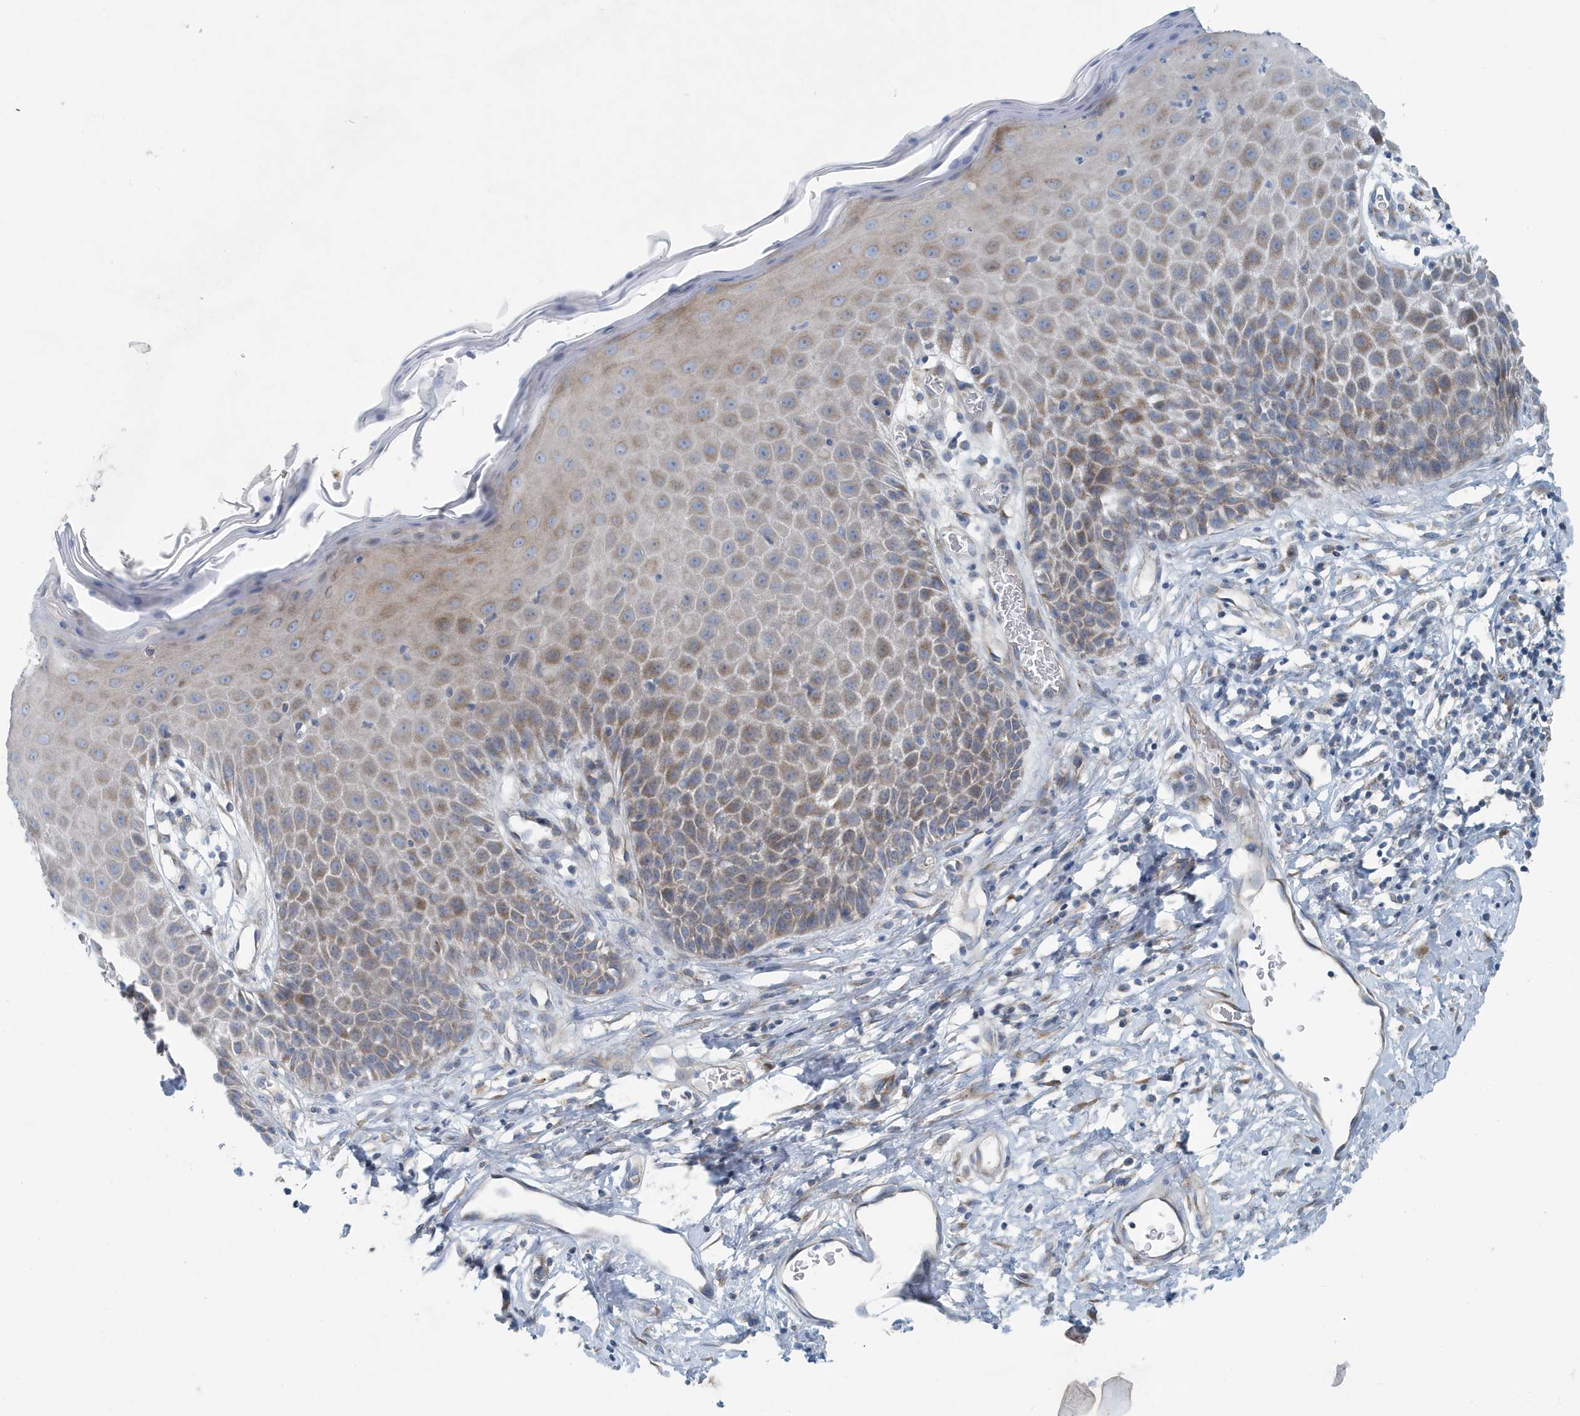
{"staining": {"intensity": "moderate", "quantity": "25%-75%", "location": "cytoplasmic/membranous"}, "tissue": "skin", "cell_type": "Epidermal cells", "image_type": "normal", "snomed": [{"axis": "morphology", "description": "Normal tissue, NOS"}, {"axis": "topography", "description": "Vulva"}], "caption": "Immunohistochemistry (IHC) (DAB) staining of normal human skin displays moderate cytoplasmic/membranous protein staining in about 25%-75% of epidermal cells.", "gene": "PPM1M", "patient": {"sex": "female", "age": 68}}